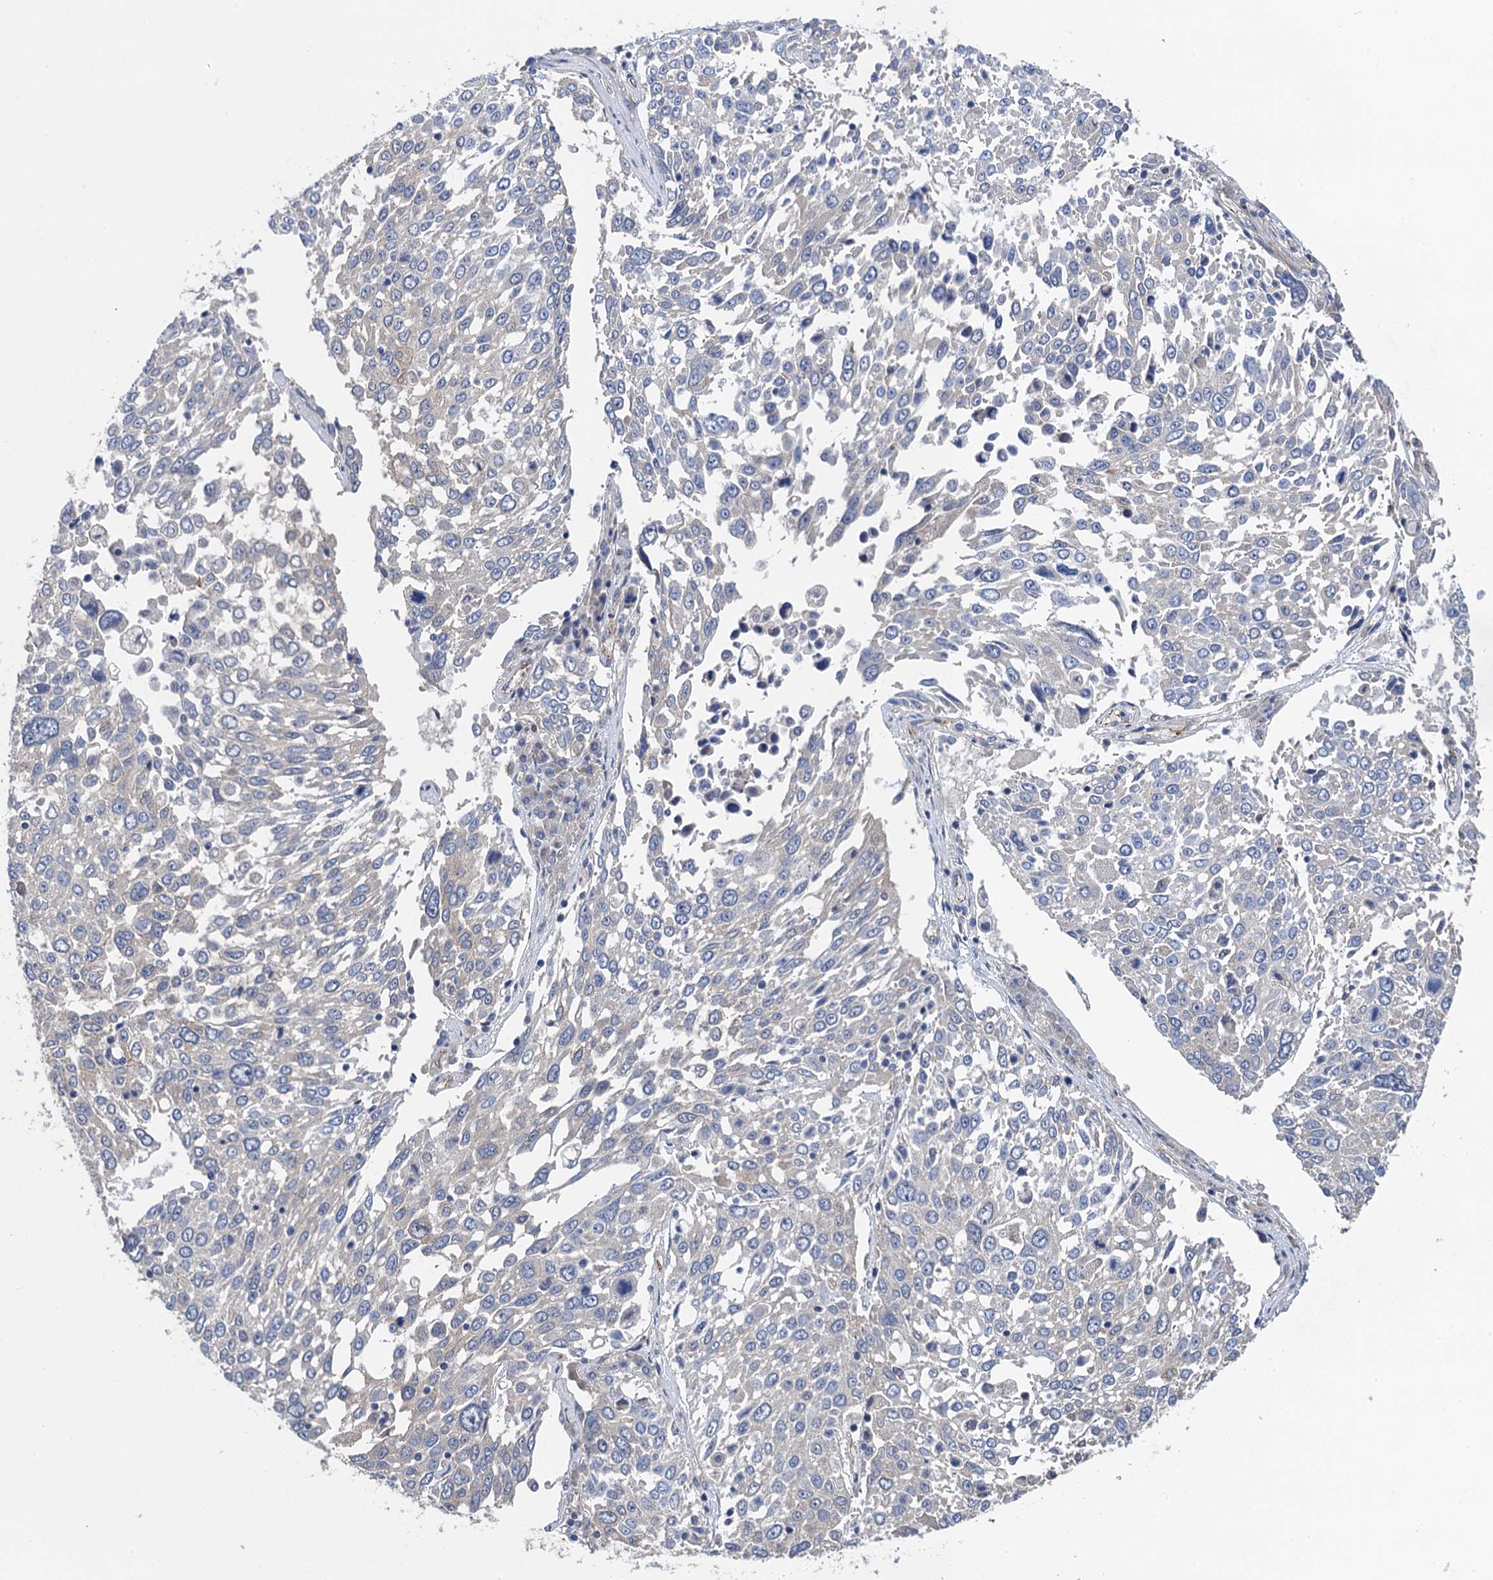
{"staining": {"intensity": "negative", "quantity": "none", "location": "none"}, "tissue": "lung cancer", "cell_type": "Tumor cells", "image_type": "cancer", "snomed": [{"axis": "morphology", "description": "Squamous cell carcinoma, NOS"}, {"axis": "topography", "description": "Lung"}], "caption": "Tumor cells are negative for brown protein staining in lung cancer (squamous cell carcinoma).", "gene": "PJA2", "patient": {"sex": "male", "age": 65}}